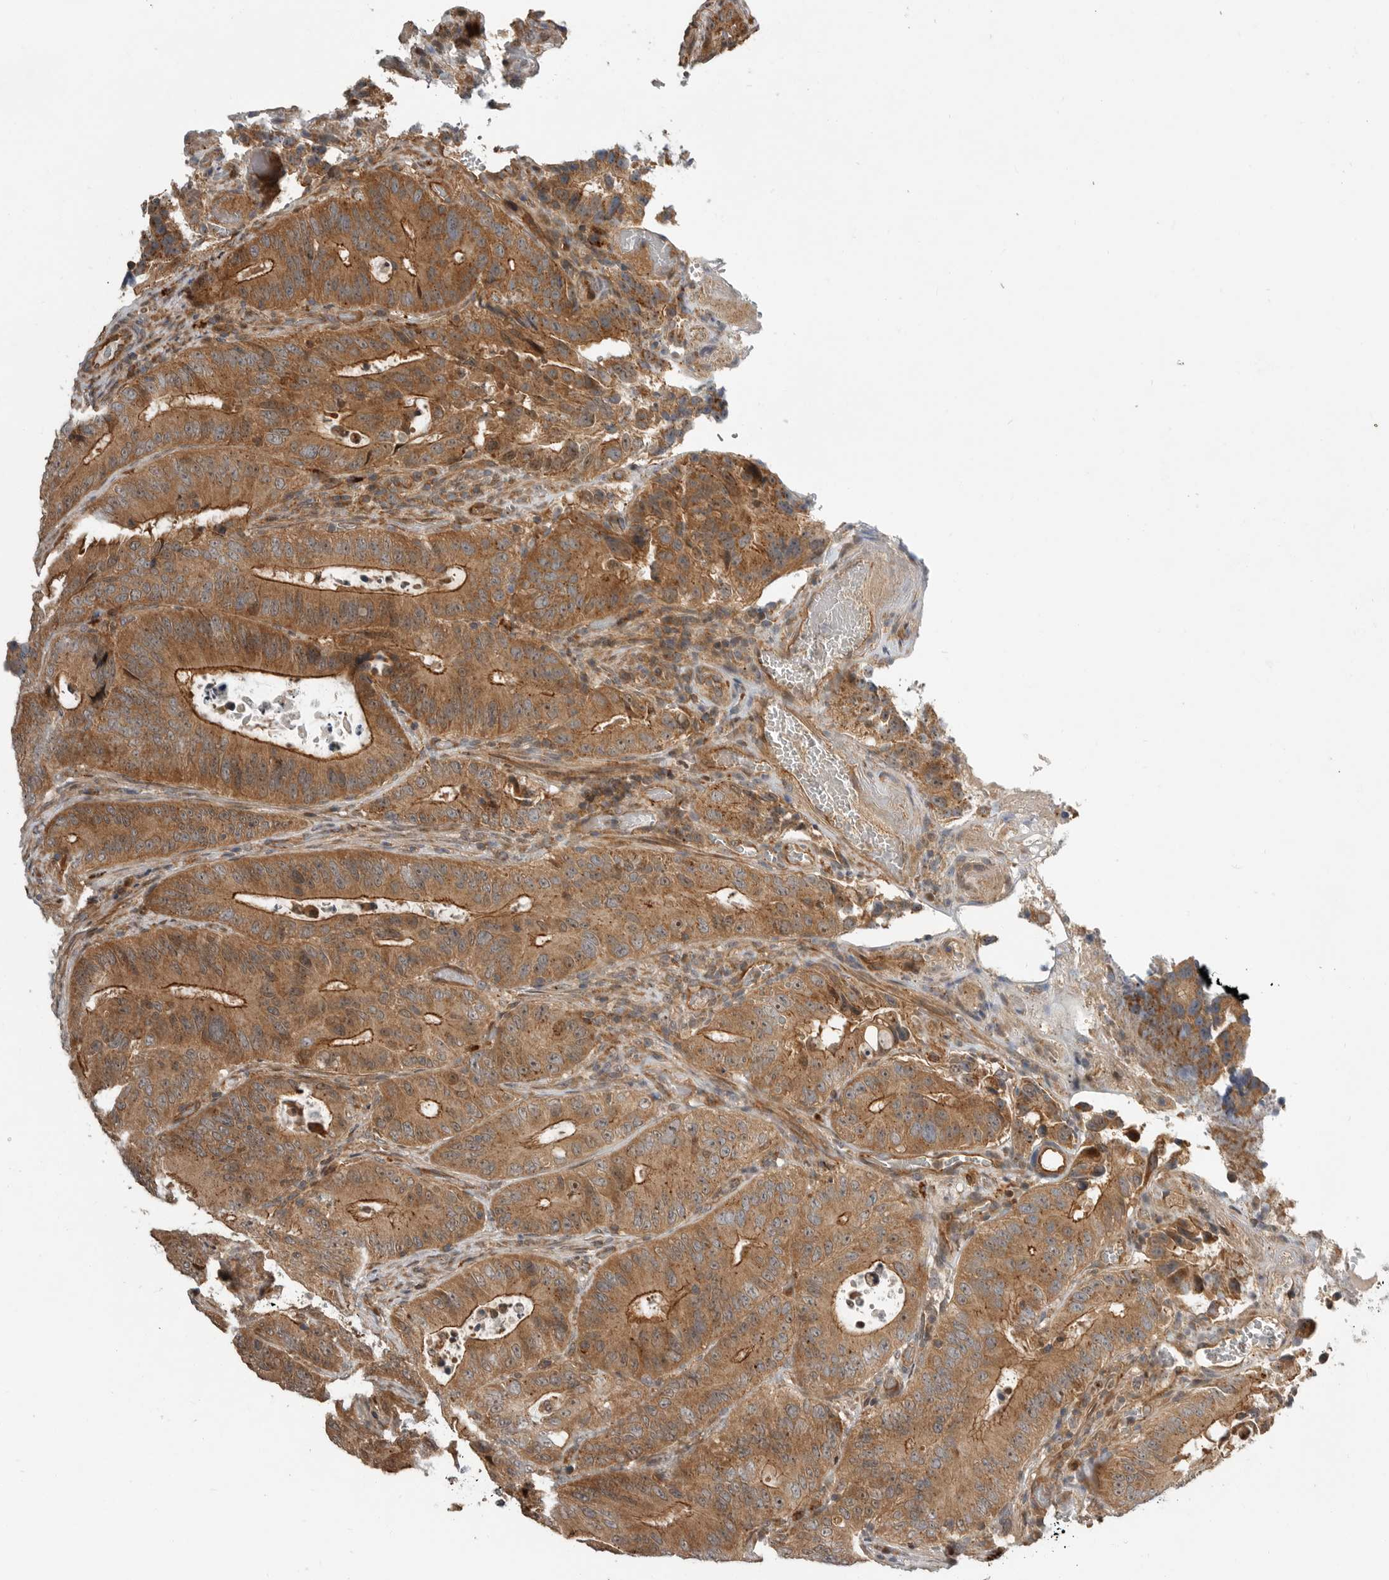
{"staining": {"intensity": "moderate", "quantity": ">75%", "location": "cytoplasmic/membranous,nuclear"}, "tissue": "colorectal cancer", "cell_type": "Tumor cells", "image_type": "cancer", "snomed": [{"axis": "morphology", "description": "Adenocarcinoma, NOS"}, {"axis": "topography", "description": "Colon"}], "caption": "This is a micrograph of immunohistochemistry staining of adenocarcinoma (colorectal), which shows moderate expression in the cytoplasmic/membranous and nuclear of tumor cells.", "gene": "STRAP", "patient": {"sex": "male", "age": 83}}